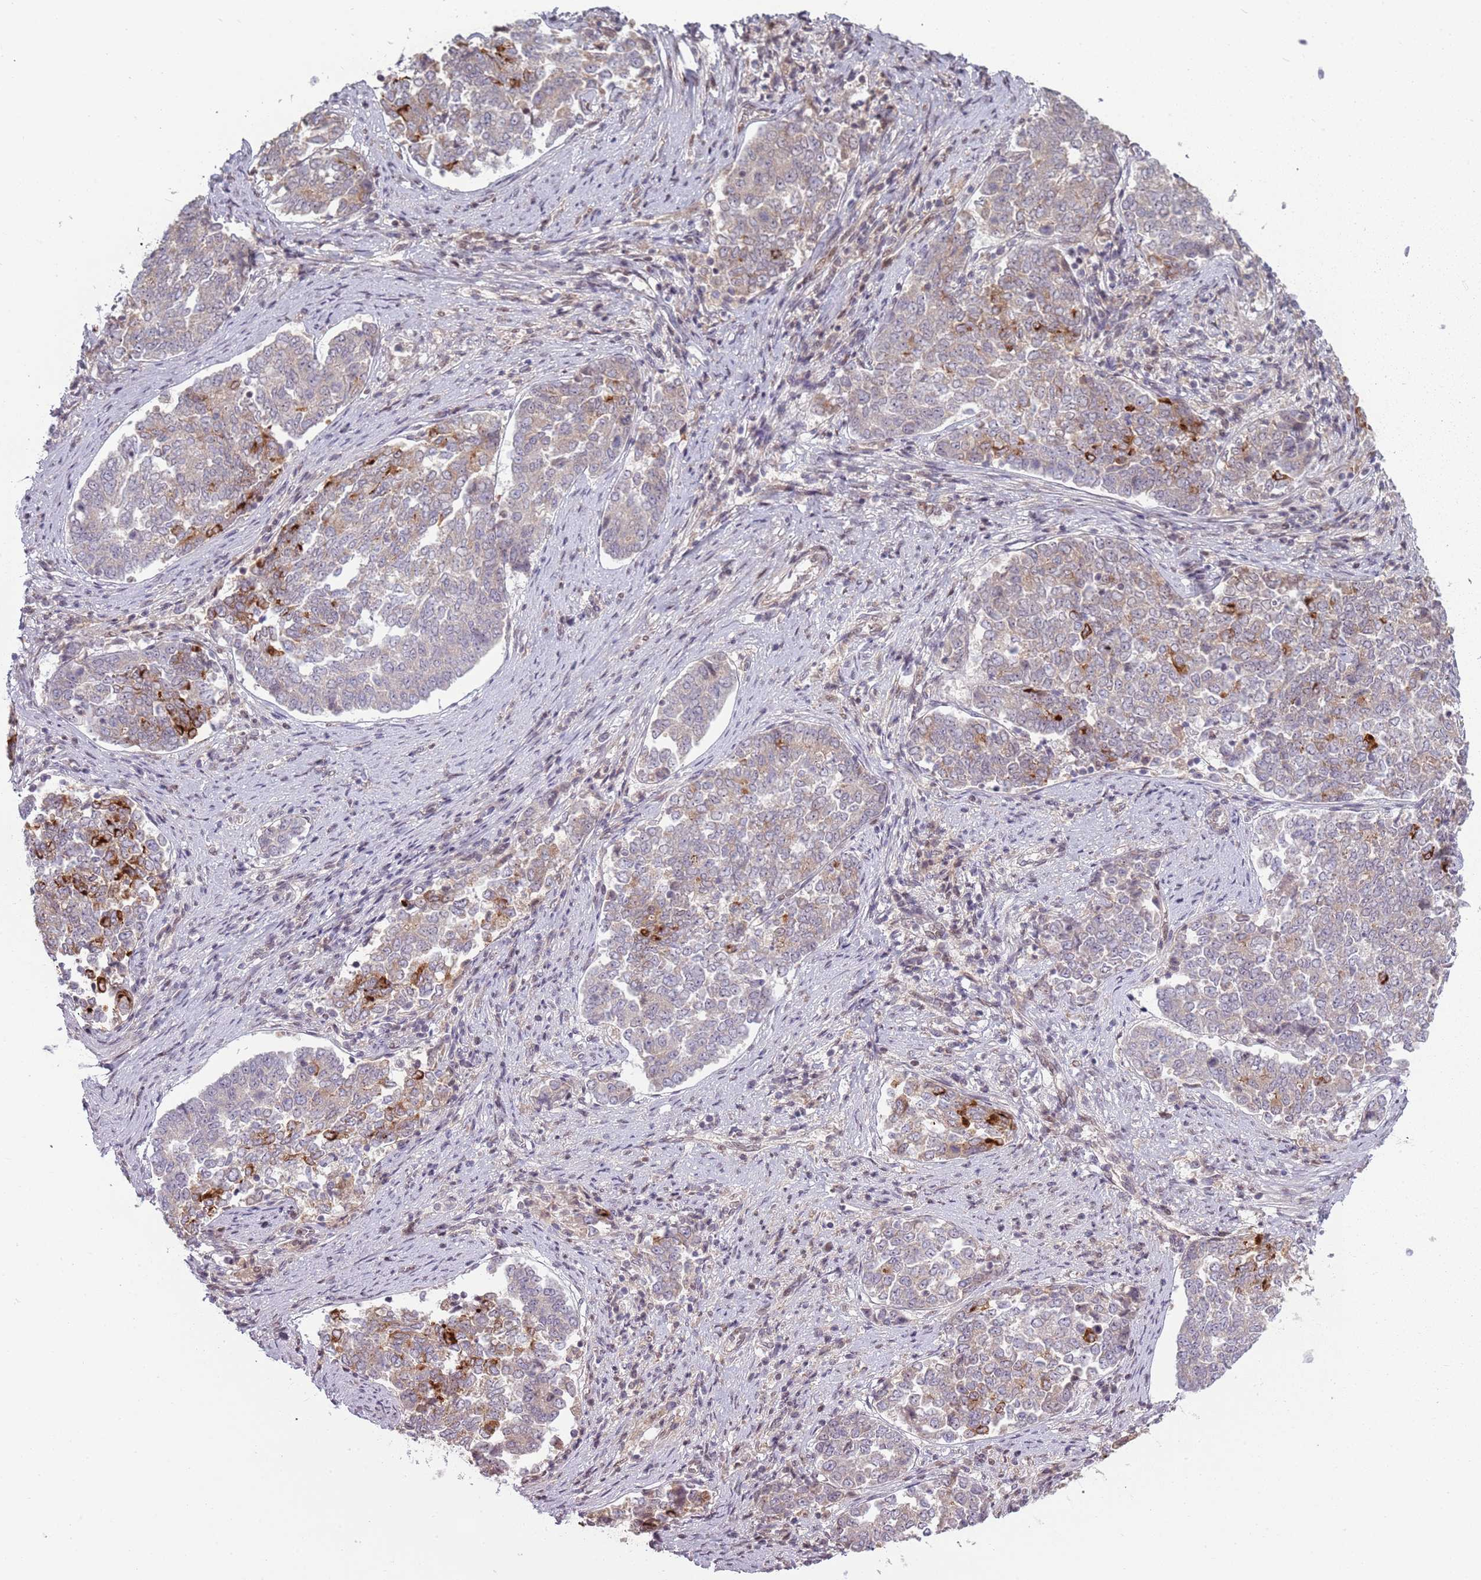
{"staining": {"intensity": "strong", "quantity": "<25%", "location": "cytoplasmic/membranous"}, "tissue": "endometrial cancer", "cell_type": "Tumor cells", "image_type": "cancer", "snomed": [{"axis": "morphology", "description": "Adenocarcinoma, NOS"}, {"axis": "topography", "description": "Endometrium"}], "caption": "DAB immunohistochemical staining of human endometrial cancer shows strong cytoplasmic/membranous protein positivity in about <25% of tumor cells. (IHC, brightfield microscopy, high magnification).", "gene": "ADGRG1", "patient": {"sex": "female", "age": 80}}